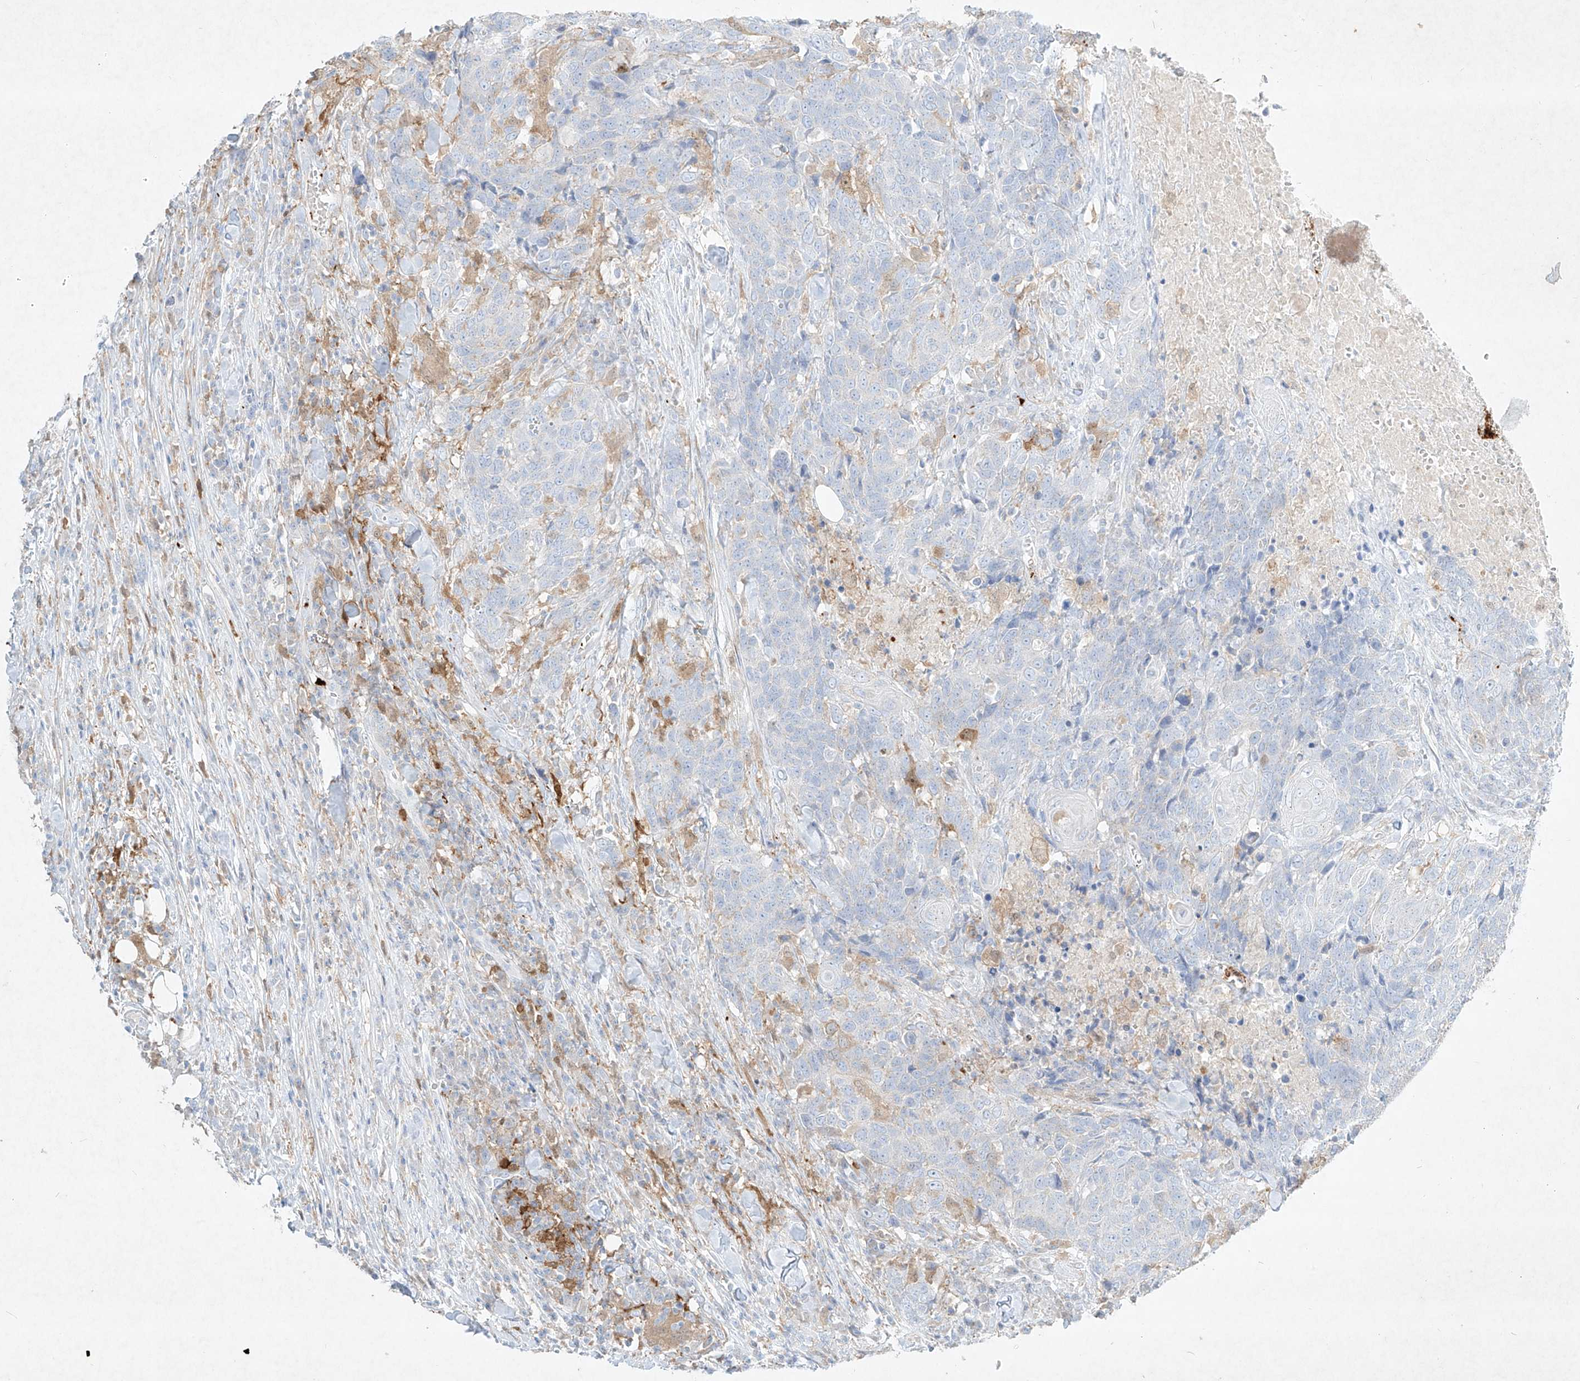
{"staining": {"intensity": "negative", "quantity": "none", "location": "none"}, "tissue": "head and neck cancer", "cell_type": "Tumor cells", "image_type": "cancer", "snomed": [{"axis": "morphology", "description": "Squamous cell carcinoma, NOS"}, {"axis": "topography", "description": "Head-Neck"}], "caption": "Protein analysis of head and neck cancer exhibits no significant positivity in tumor cells.", "gene": "PLEK", "patient": {"sex": "male", "age": 66}}